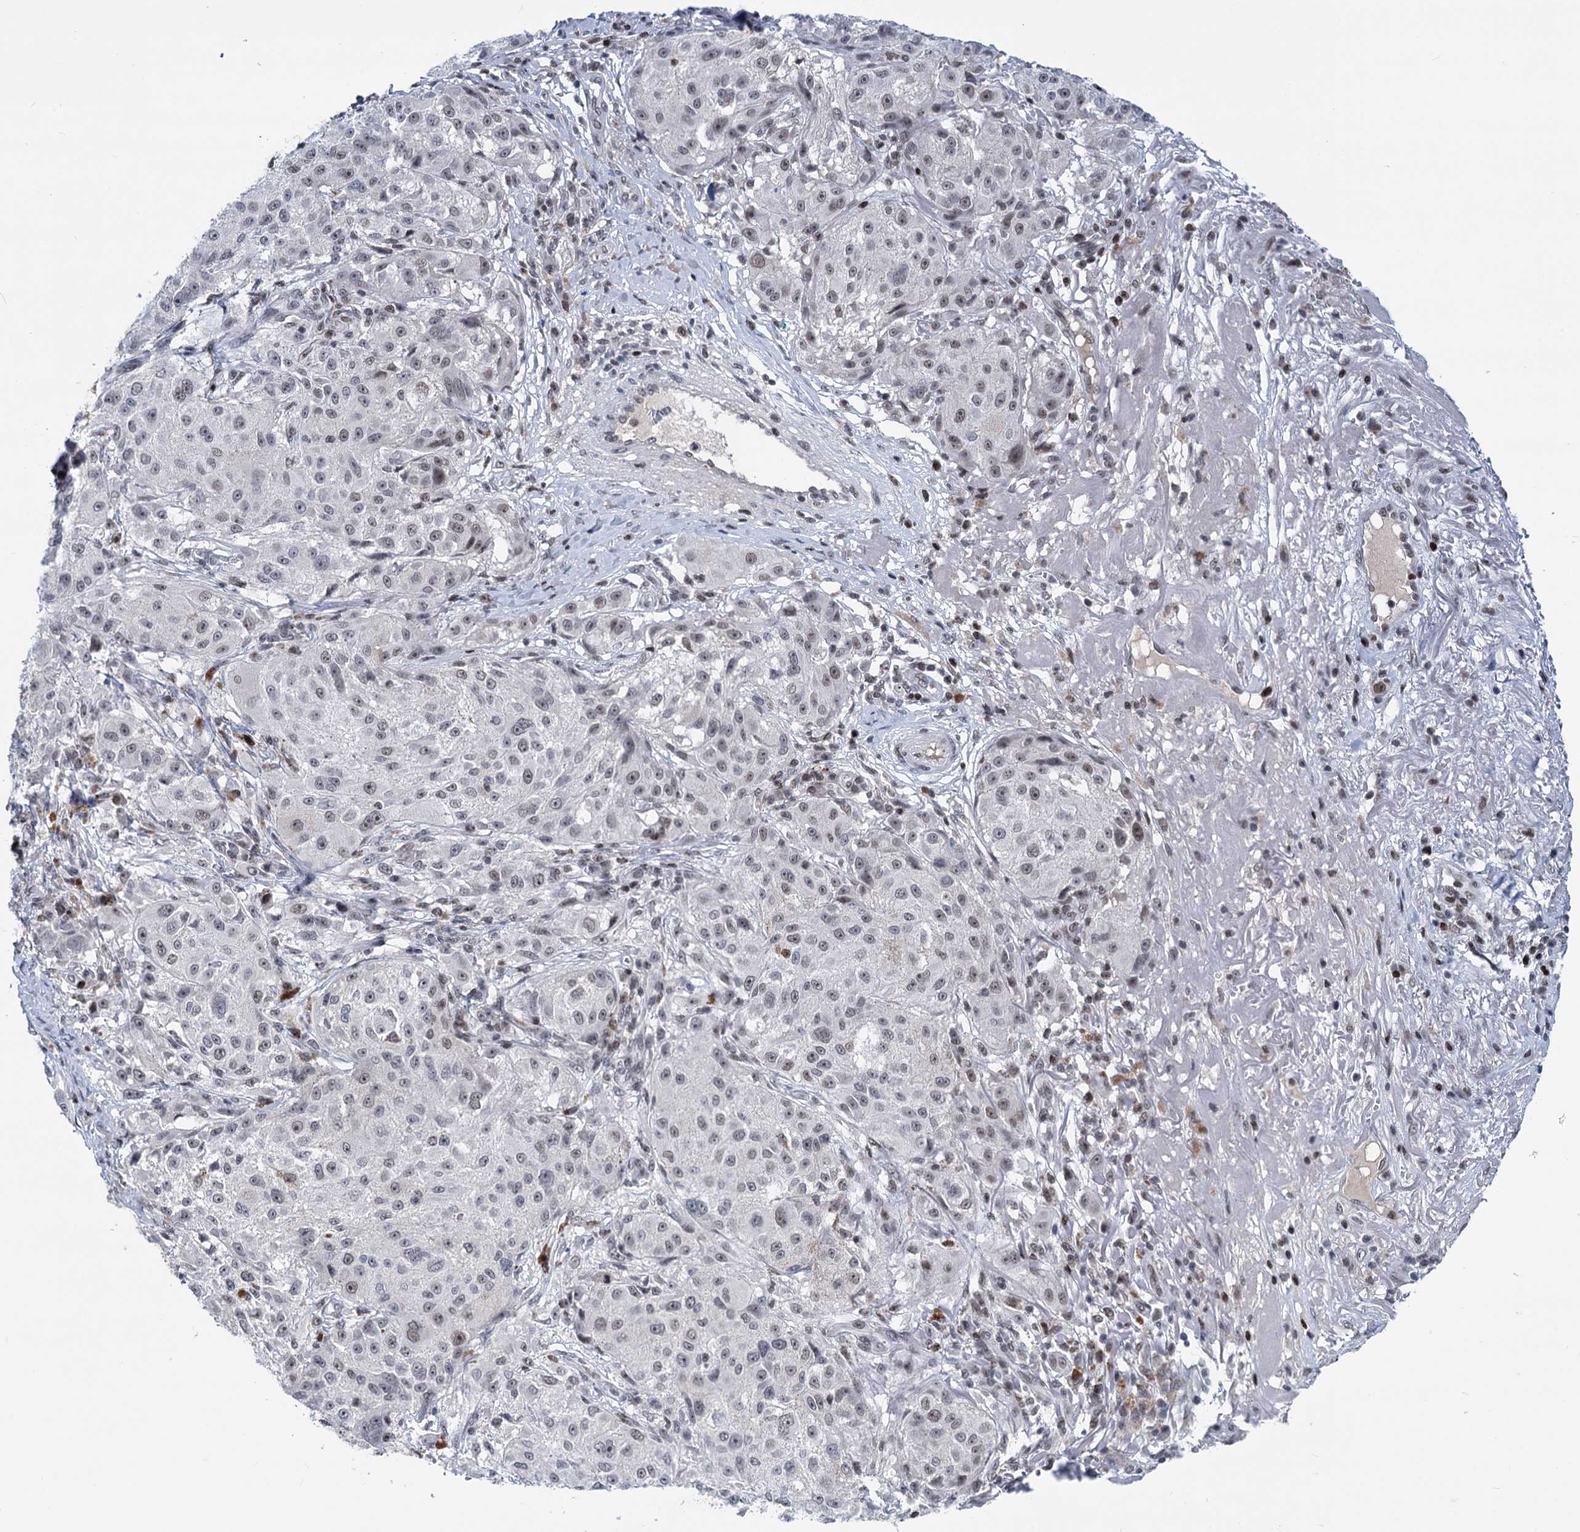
{"staining": {"intensity": "negative", "quantity": "none", "location": "none"}, "tissue": "melanoma", "cell_type": "Tumor cells", "image_type": "cancer", "snomed": [{"axis": "morphology", "description": "Necrosis, NOS"}, {"axis": "morphology", "description": "Malignant melanoma, NOS"}, {"axis": "topography", "description": "Skin"}], "caption": "Protein analysis of melanoma shows no significant expression in tumor cells.", "gene": "ZCCHC10", "patient": {"sex": "female", "age": 87}}